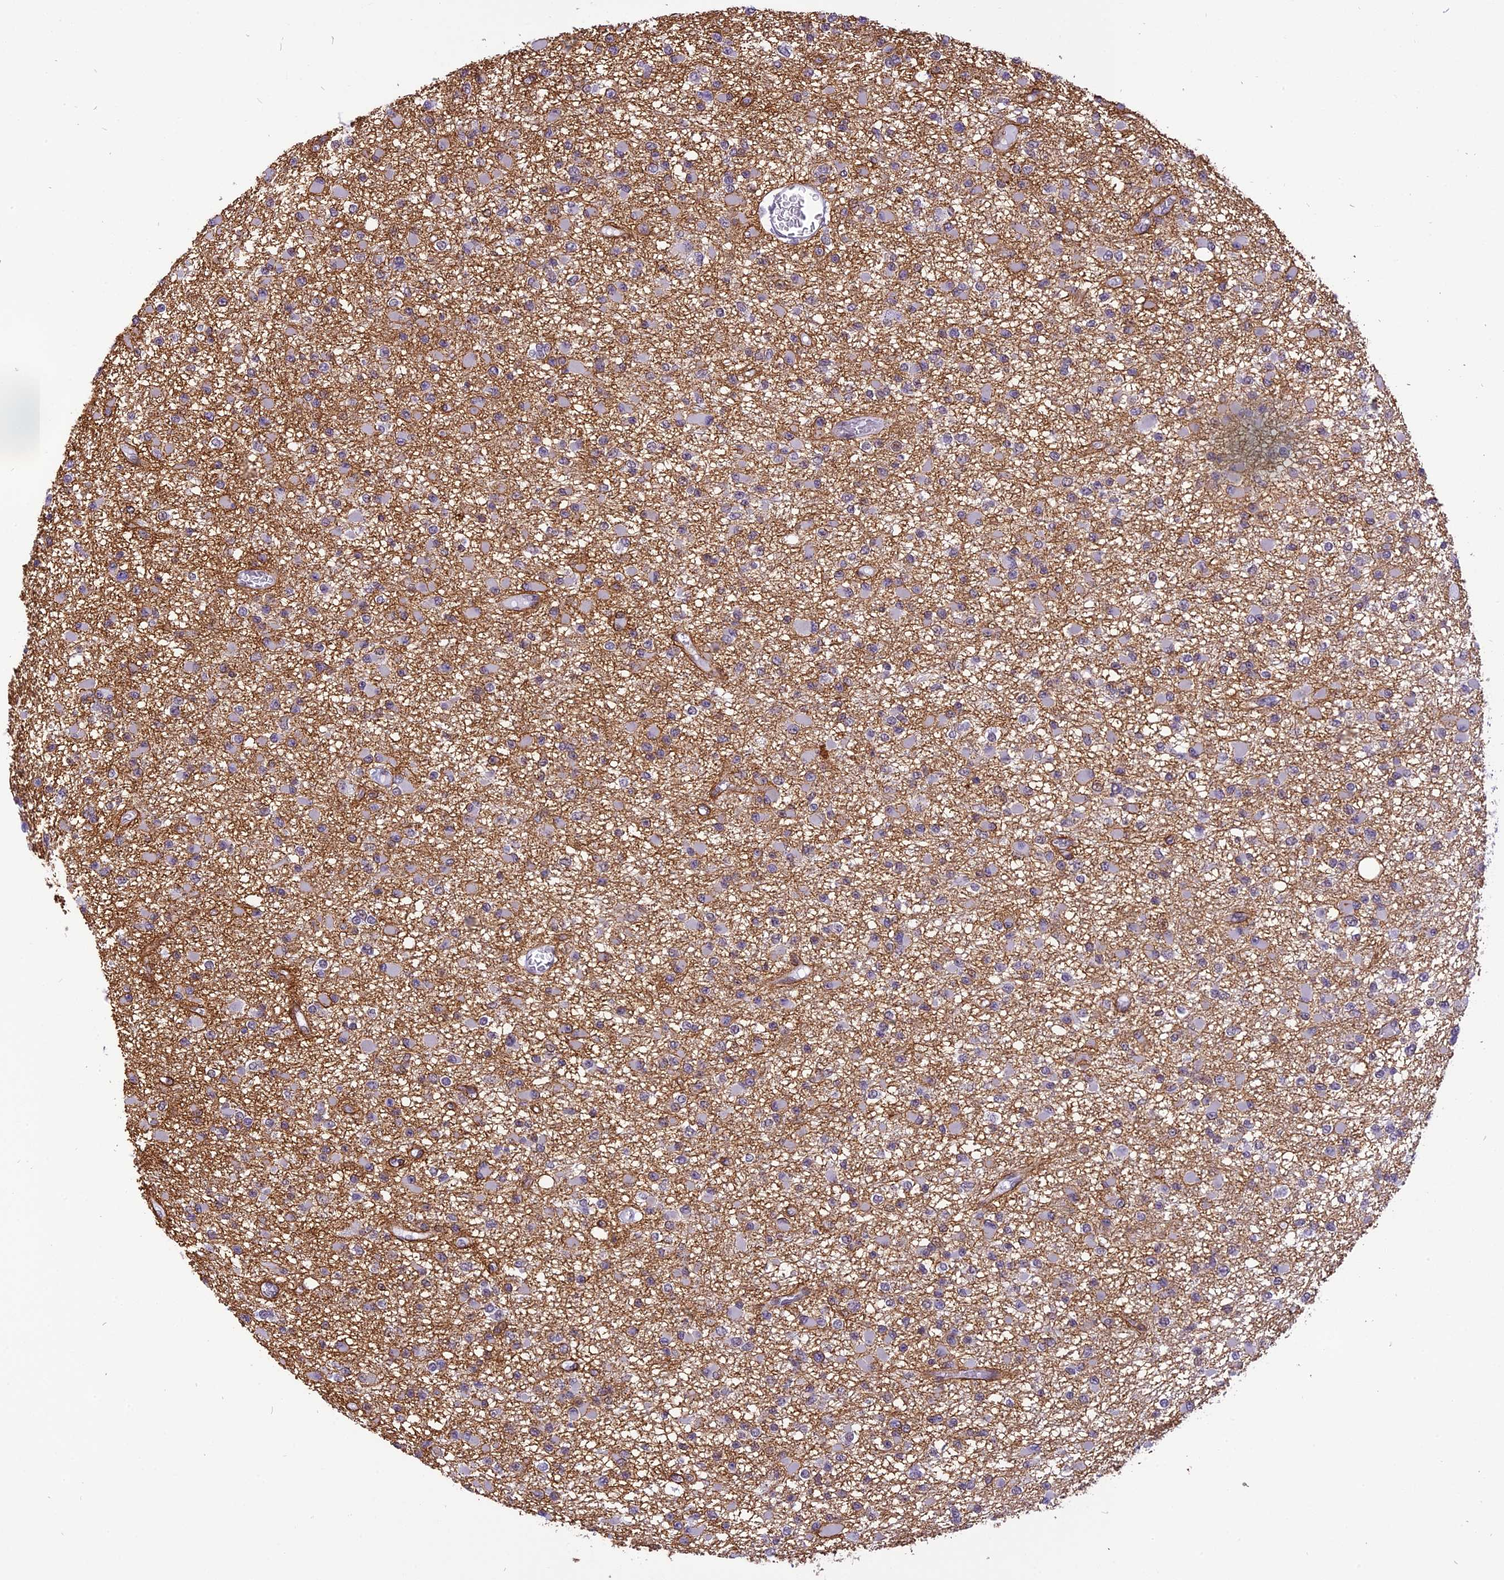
{"staining": {"intensity": "negative", "quantity": "none", "location": "none"}, "tissue": "glioma", "cell_type": "Tumor cells", "image_type": "cancer", "snomed": [{"axis": "morphology", "description": "Glioma, malignant, Low grade"}, {"axis": "topography", "description": "Brain"}], "caption": "This is an immunohistochemistry micrograph of malignant low-grade glioma. There is no positivity in tumor cells.", "gene": "IRF2BP1", "patient": {"sex": "female", "age": 22}}